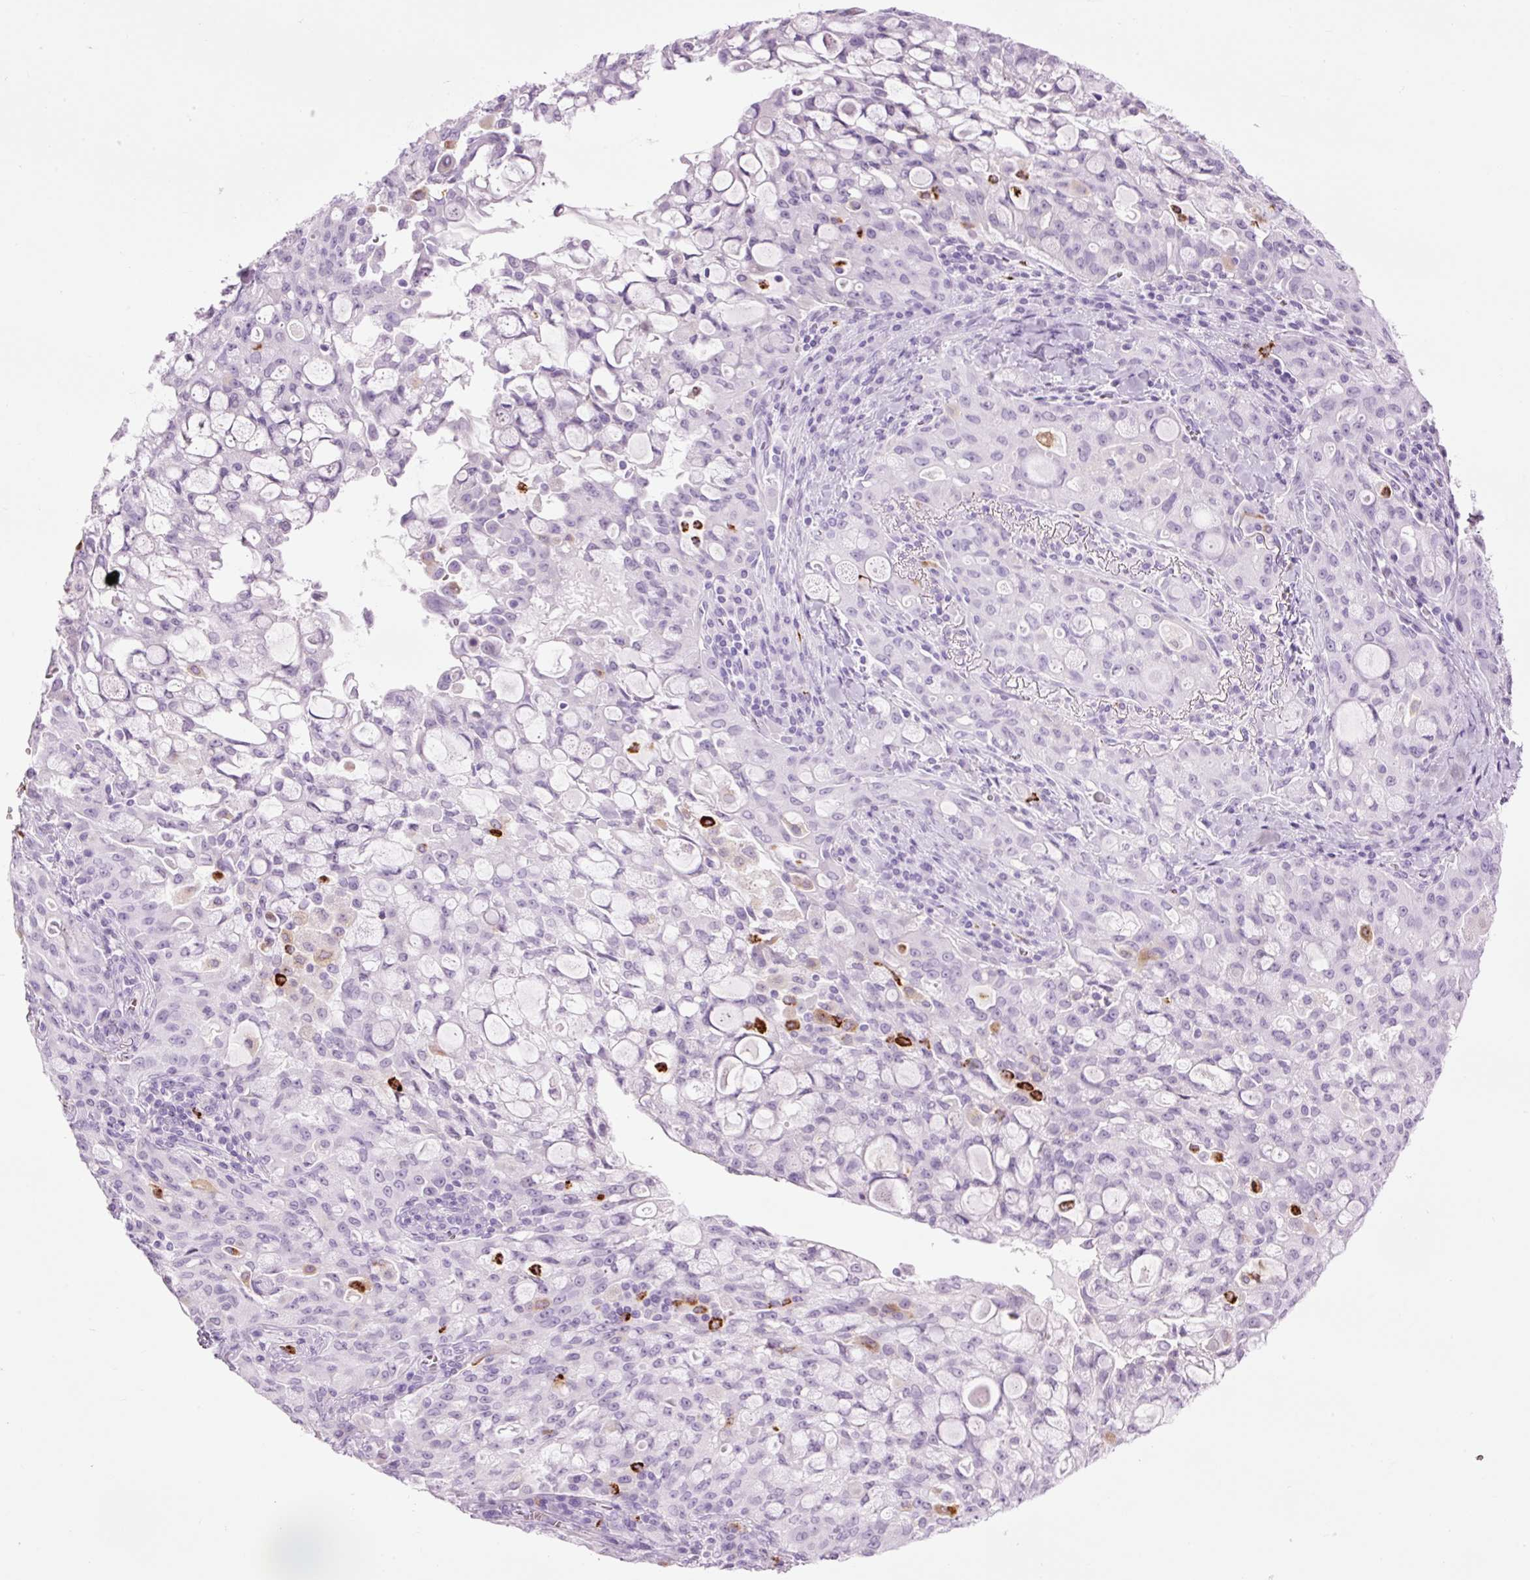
{"staining": {"intensity": "negative", "quantity": "none", "location": "none"}, "tissue": "lung cancer", "cell_type": "Tumor cells", "image_type": "cancer", "snomed": [{"axis": "morphology", "description": "Adenocarcinoma, NOS"}, {"axis": "topography", "description": "Lung"}], "caption": "This is an IHC photomicrograph of lung cancer (adenocarcinoma). There is no staining in tumor cells.", "gene": "LYZ", "patient": {"sex": "female", "age": 44}}